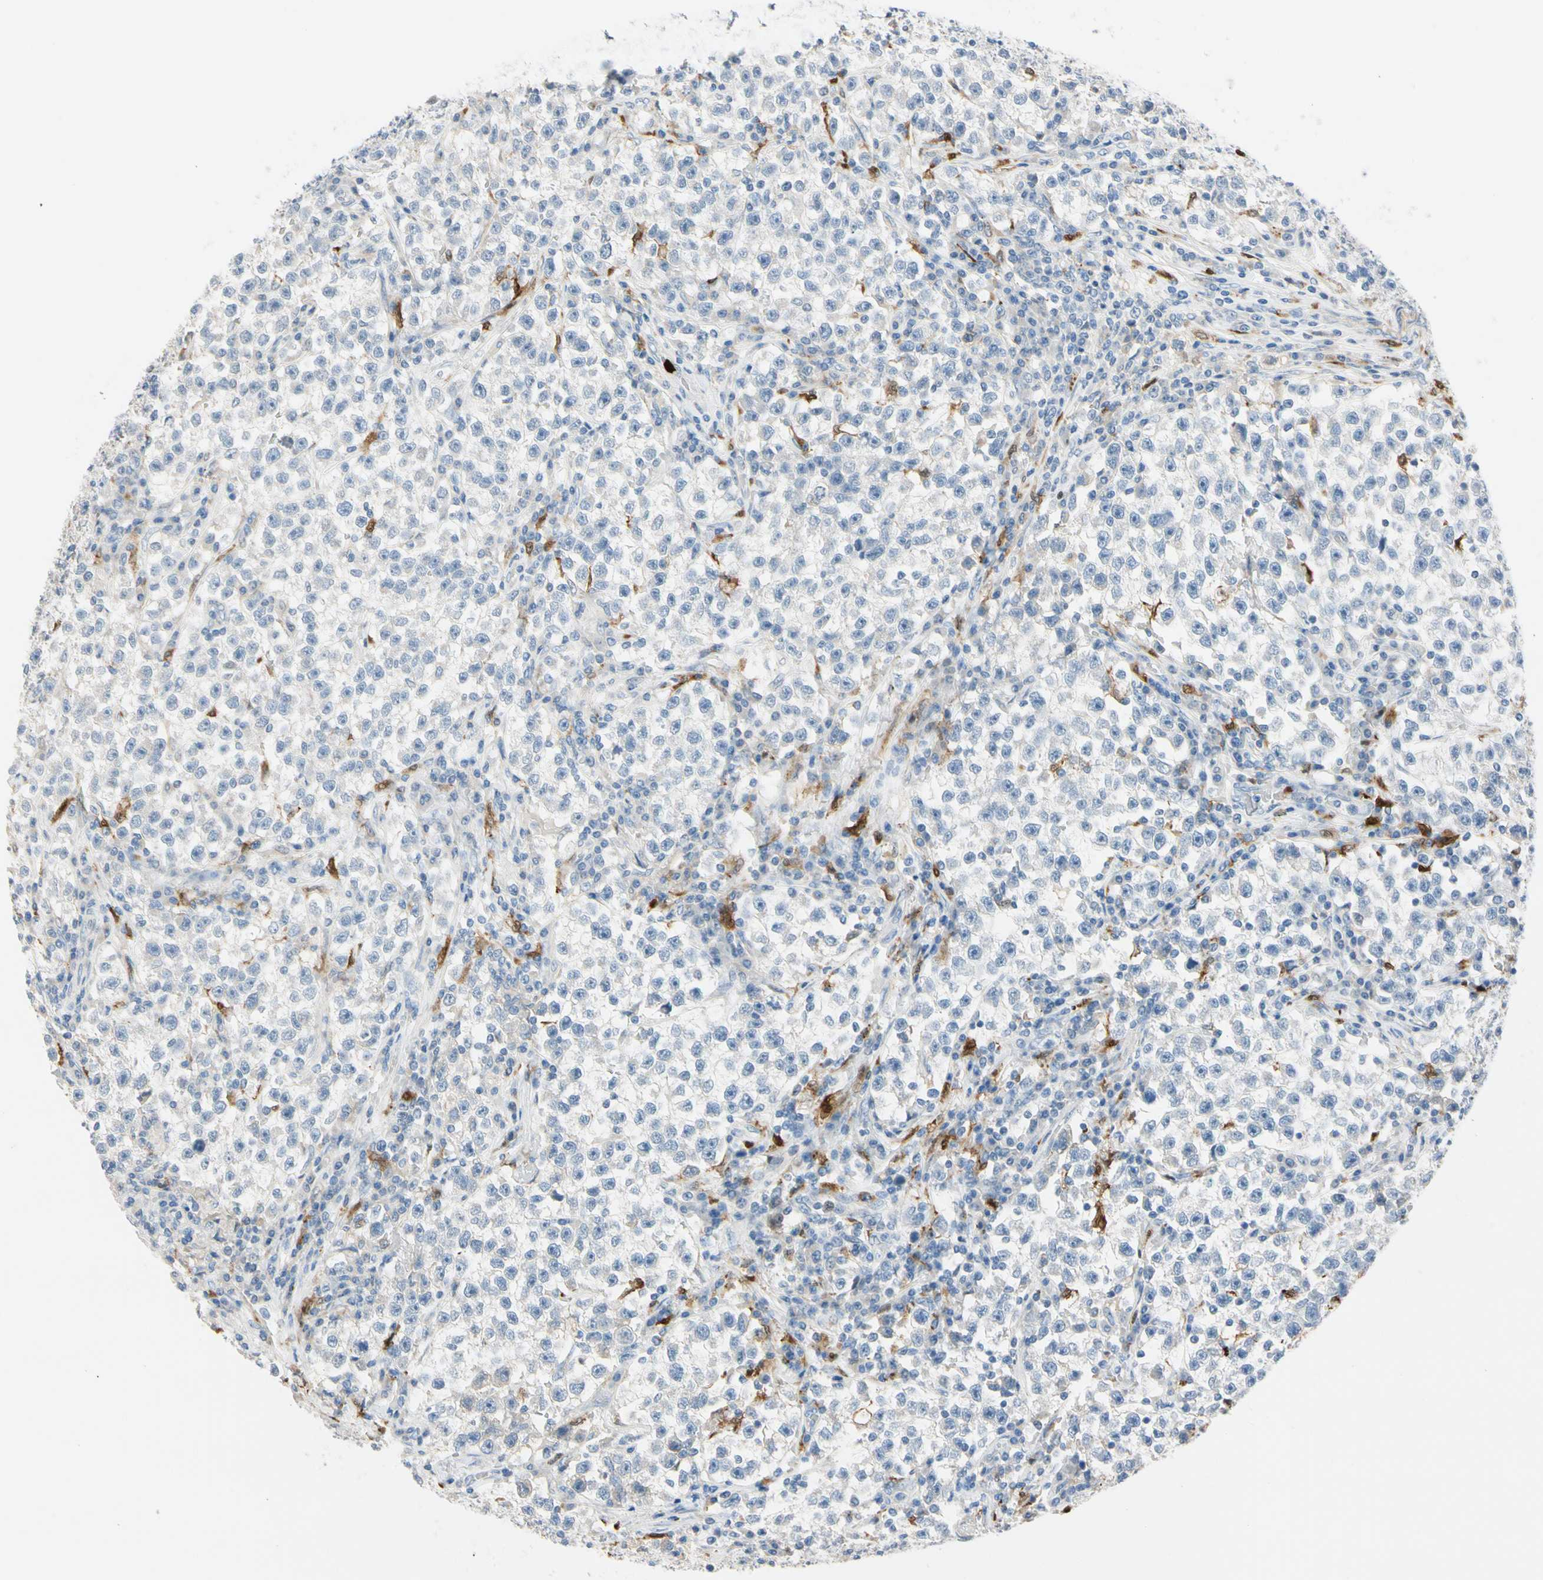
{"staining": {"intensity": "negative", "quantity": "none", "location": "none"}, "tissue": "testis cancer", "cell_type": "Tumor cells", "image_type": "cancer", "snomed": [{"axis": "morphology", "description": "Seminoma, NOS"}, {"axis": "topography", "description": "Testis"}], "caption": "An IHC histopathology image of seminoma (testis) is shown. There is no staining in tumor cells of seminoma (testis).", "gene": "TRAF5", "patient": {"sex": "male", "age": 22}}